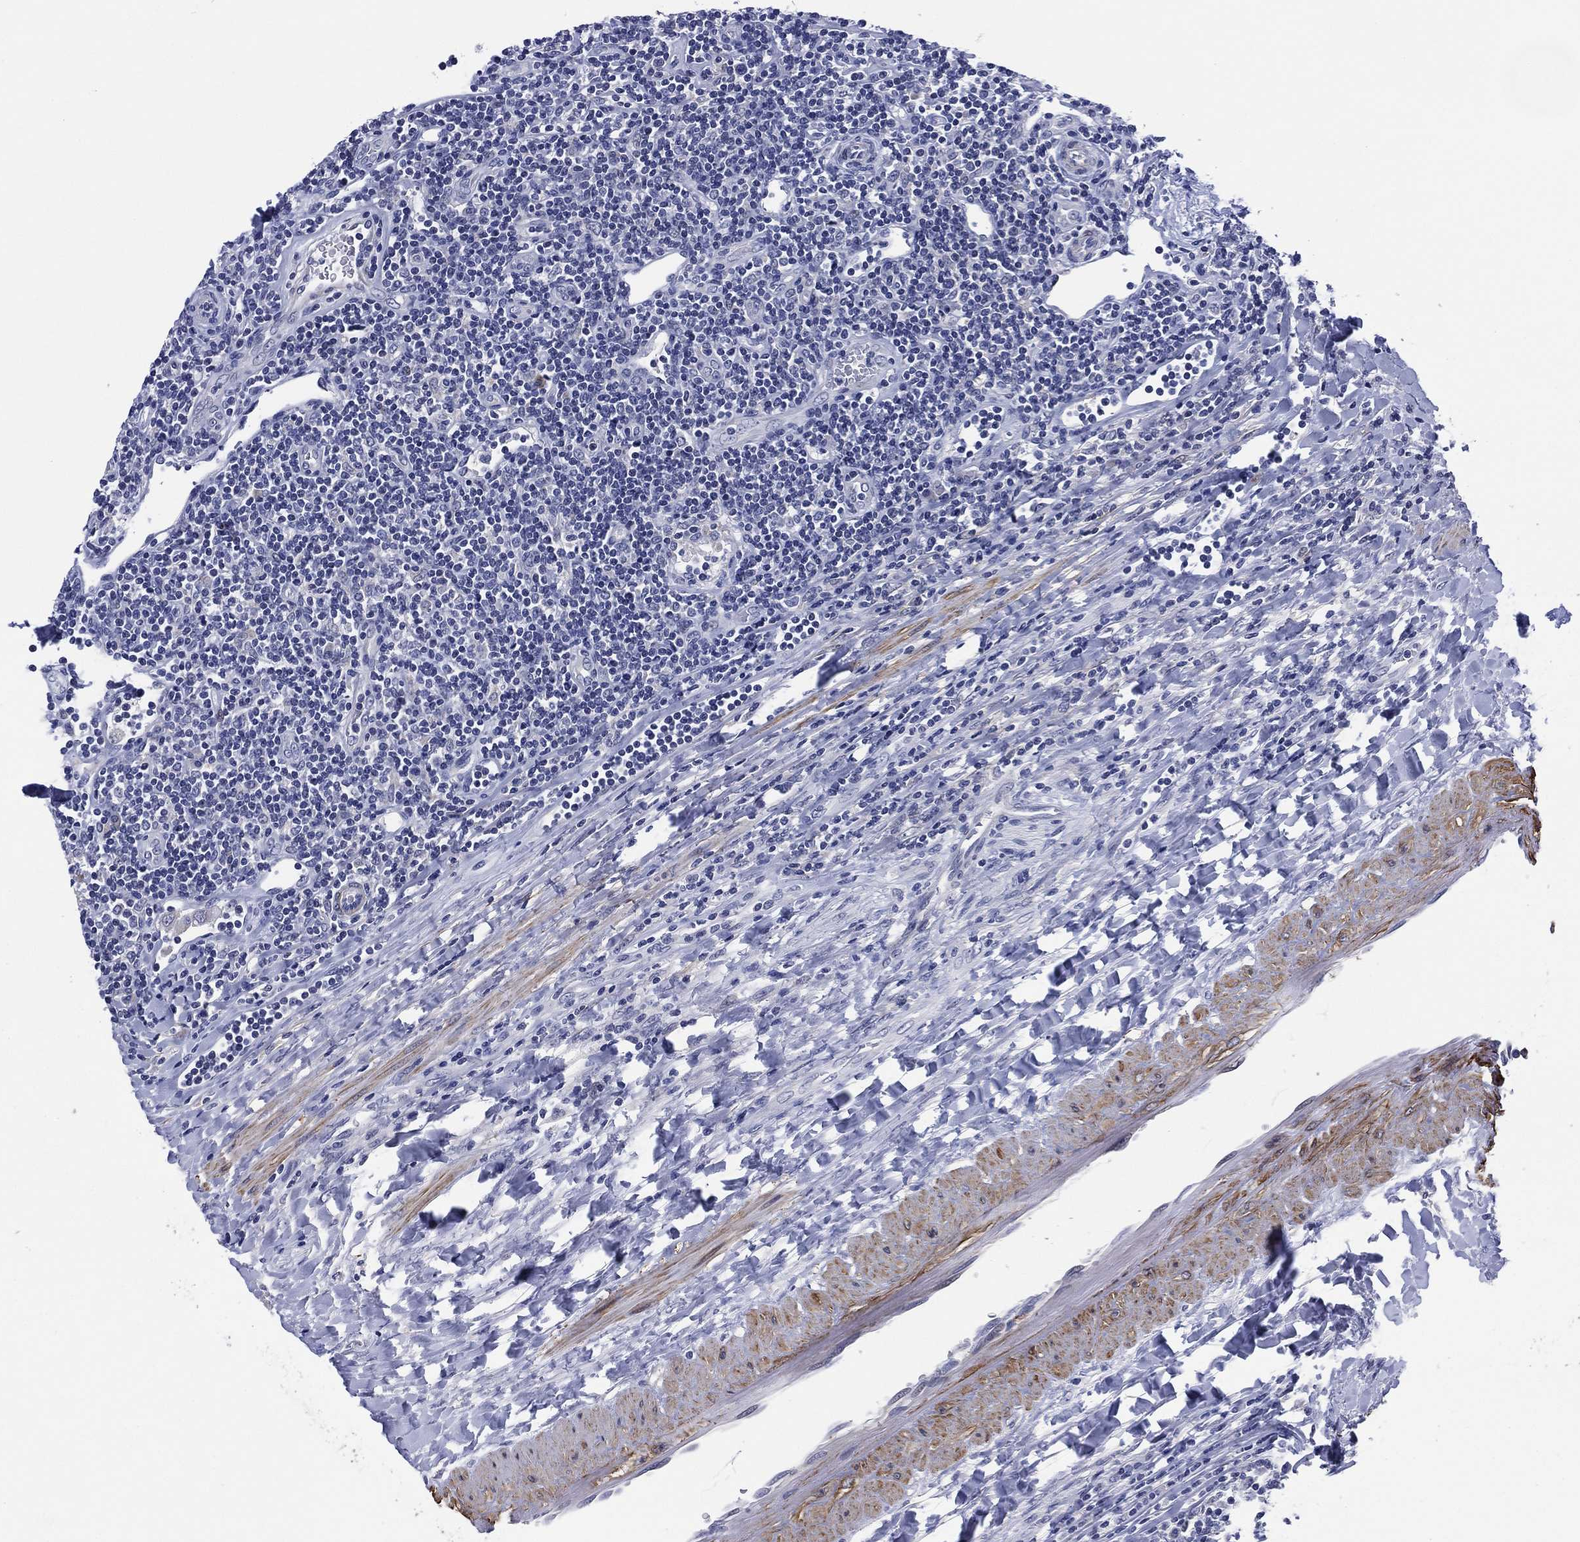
{"staining": {"intensity": "negative", "quantity": "none", "location": "none"}, "tissue": "lymphoma", "cell_type": "Tumor cells", "image_type": "cancer", "snomed": [{"axis": "morphology", "description": "Hodgkin's disease, NOS"}, {"axis": "topography", "description": "Lymph node"}], "caption": "A high-resolution image shows IHC staining of Hodgkin's disease, which displays no significant positivity in tumor cells.", "gene": "CLIP3", "patient": {"sex": "male", "age": 40}}